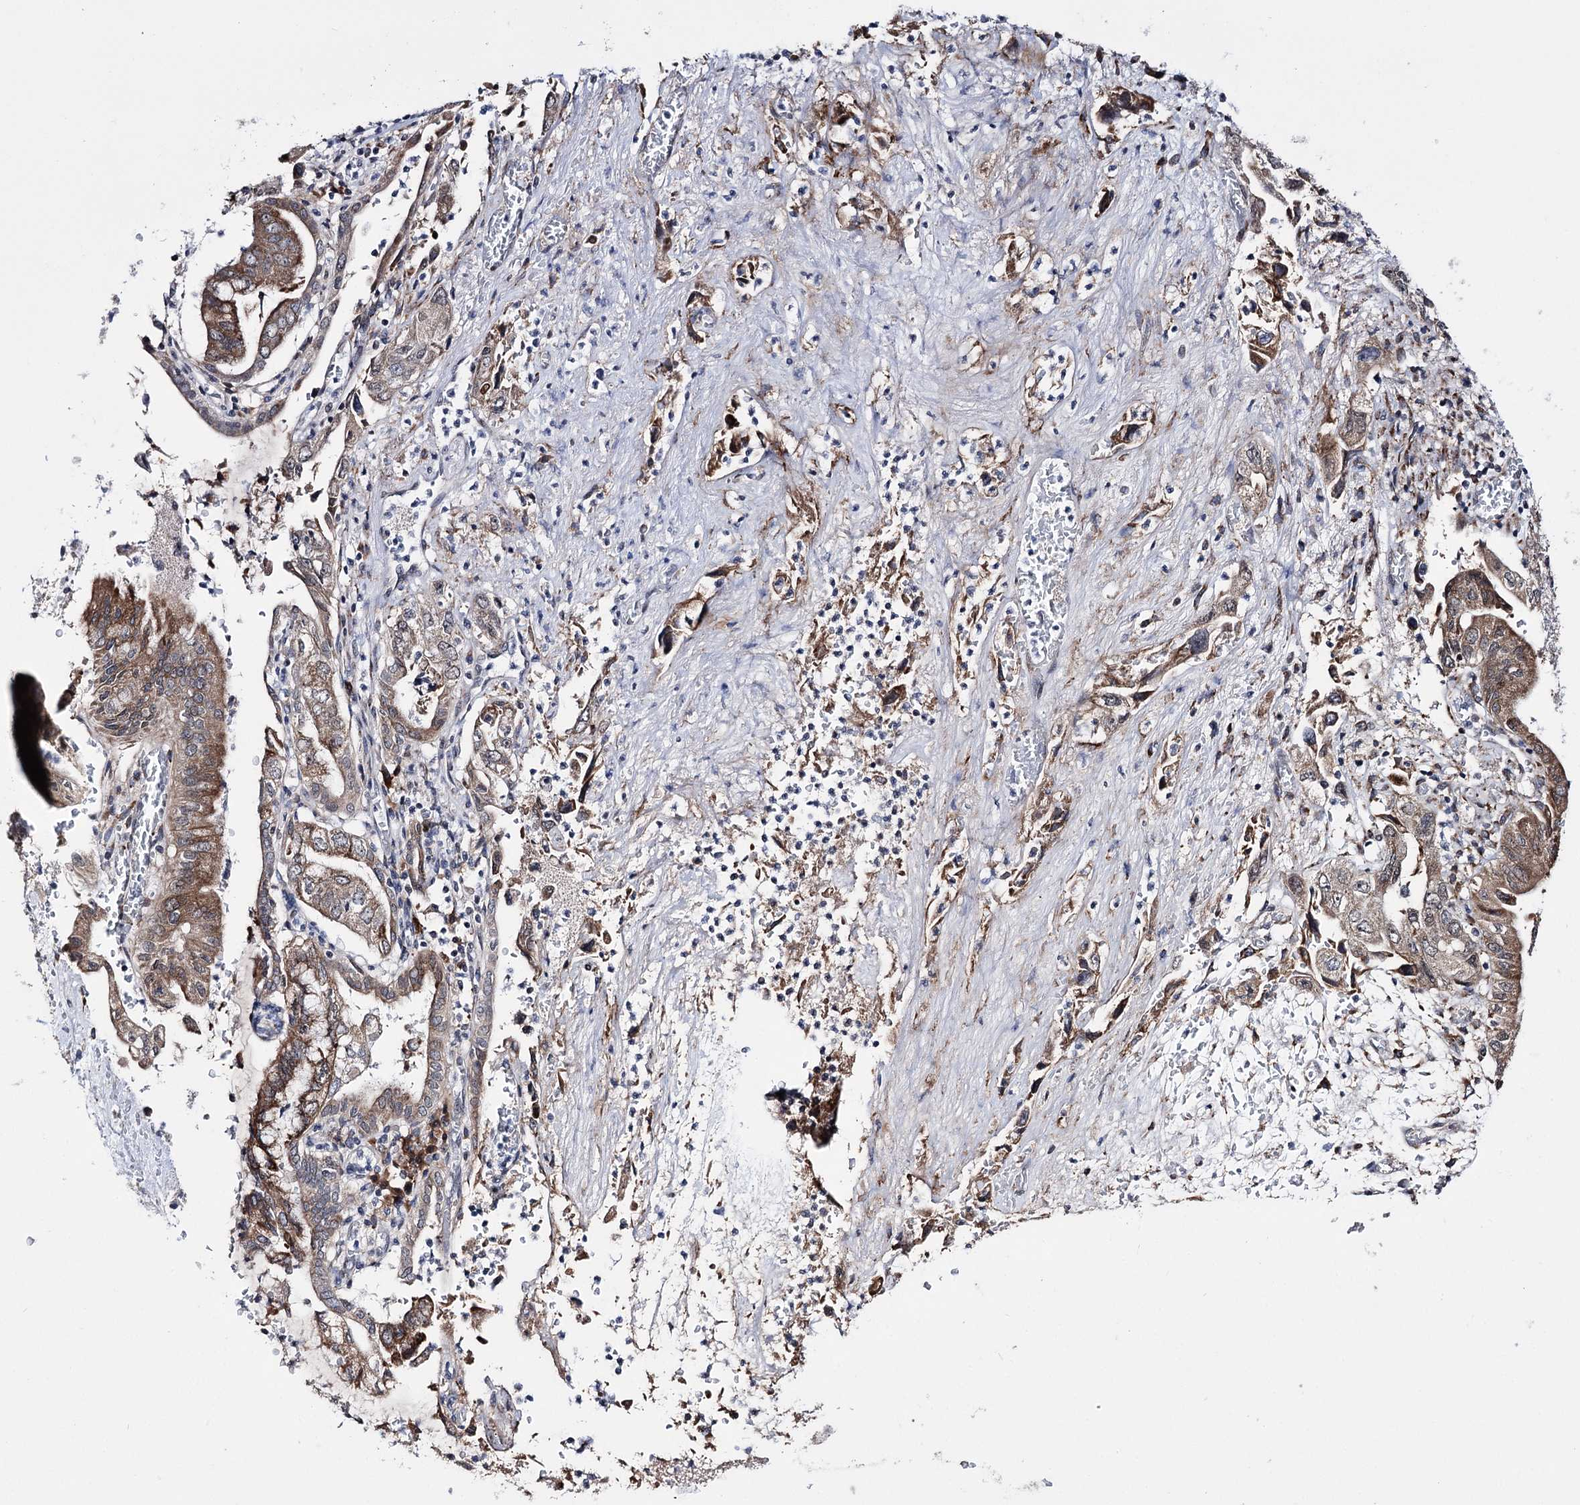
{"staining": {"intensity": "moderate", "quantity": ">75%", "location": "cytoplasmic/membranous"}, "tissue": "pancreatic cancer", "cell_type": "Tumor cells", "image_type": "cancer", "snomed": [{"axis": "morphology", "description": "Adenocarcinoma, NOS"}, {"axis": "topography", "description": "Pancreas"}], "caption": "Immunohistochemical staining of human adenocarcinoma (pancreatic) displays moderate cytoplasmic/membranous protein expression in approximately >75% of tumor cells.", "gene": "PPRC1", "patient": {"sex": "female", "age": 73}}